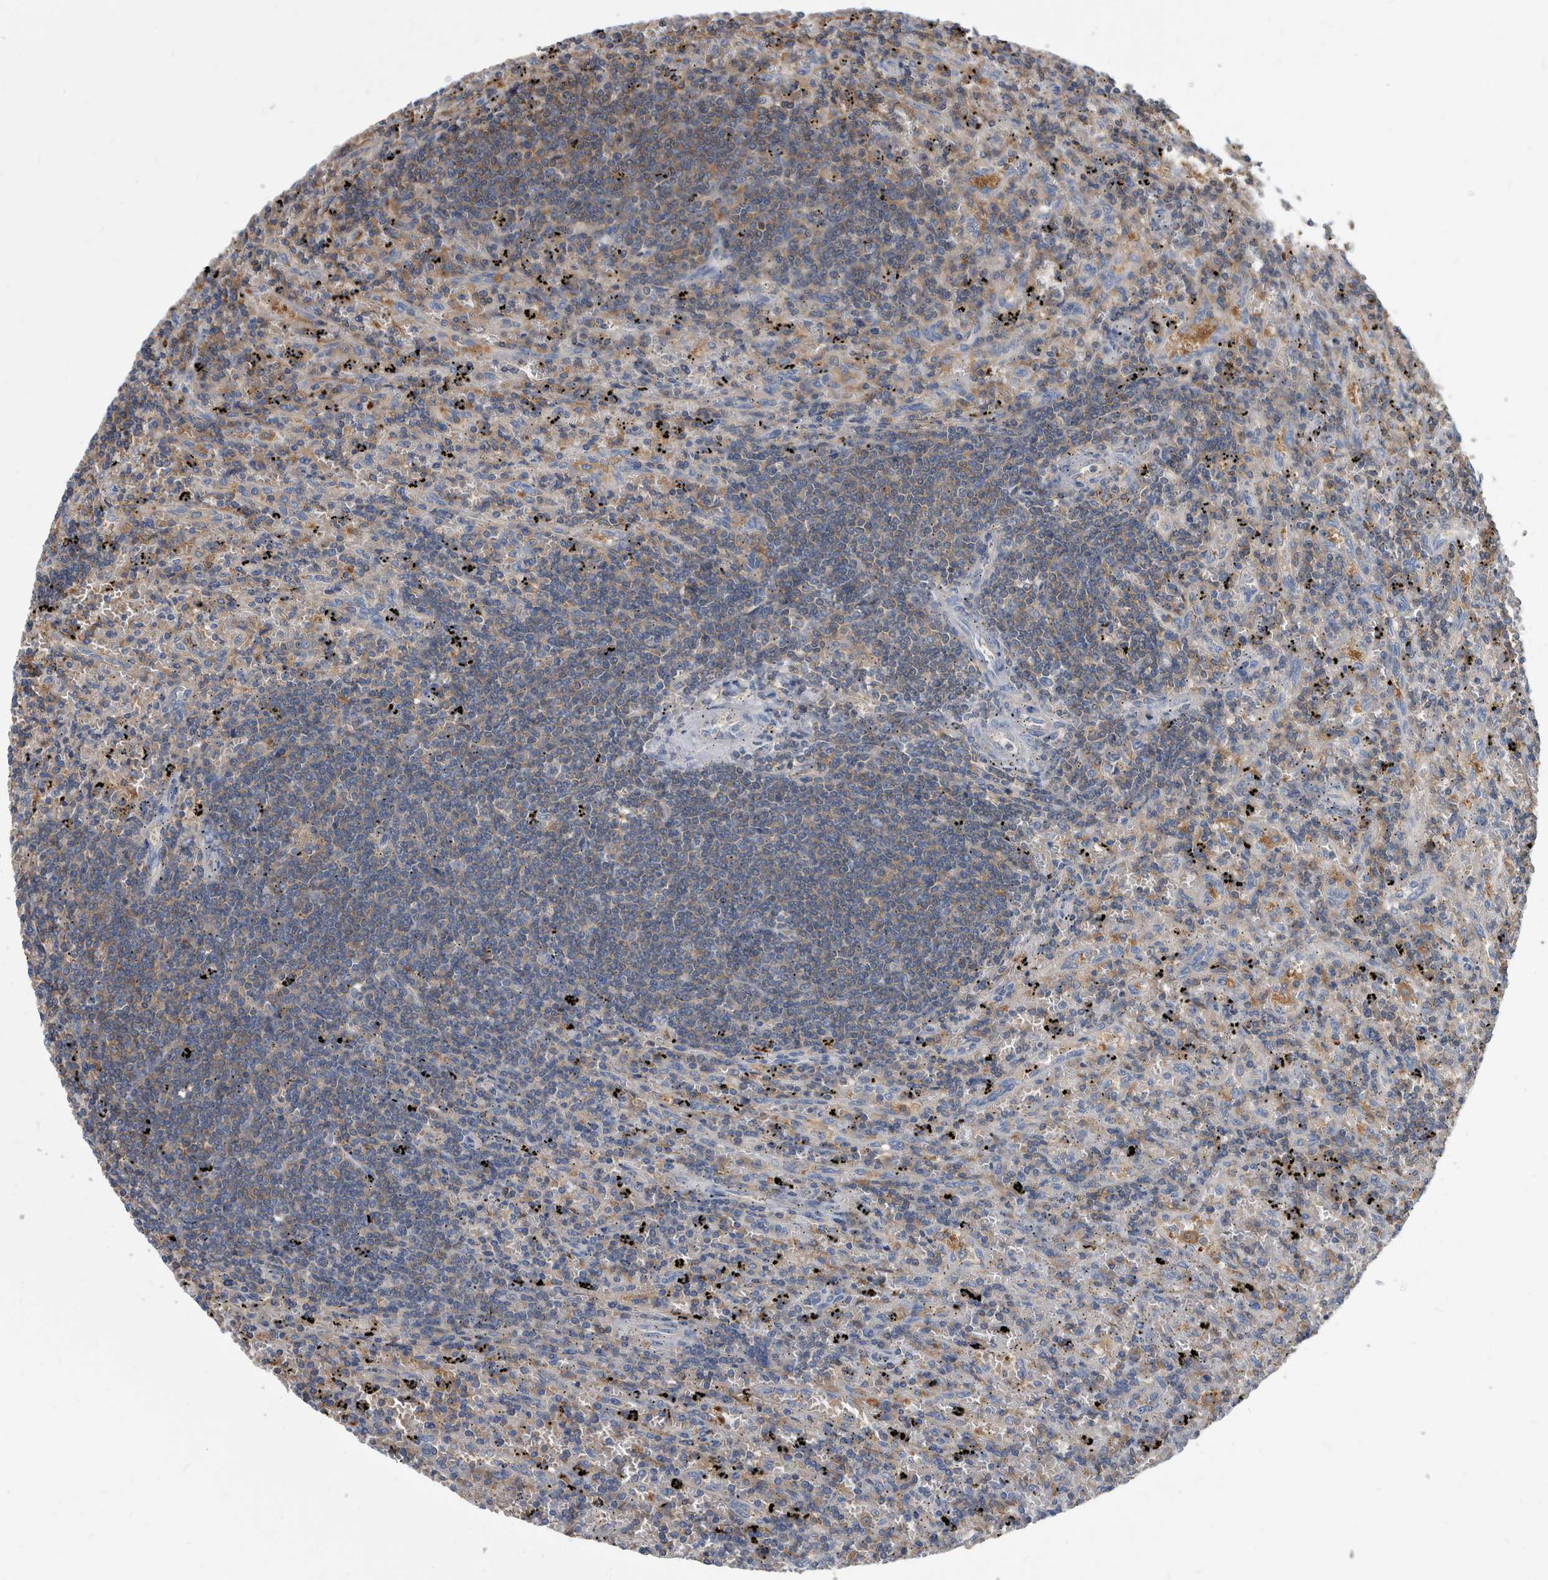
{"staining": {"intensity": "weak", "quantity": "25%-75%", "location": "cytoplasmic/membranous"}, "tissue": "lymphoma", "cell_type": "Tumor cells", "image_type": "cancer", "snomed": [{"axis": "morphology", "description": "Malignant lymphoma, non-Hodgkin's type, Low grade"}, {"axis": "topography", "description": "Spleen"}], "caption": "Protein positivity by immunohistochemistry shows weak cytoplasmic/membranous positivity in about 25%-75% of tumor cells in malignant lymphoma, non-Hodgkin's type (low-grade). (Stains: DAB (3,3'-diaminobenzidine) in brown, nuclei in blue, Microscopy: brightfield microscopy at high magnification).", "gene": "APEH", "patient": {"sex": "male", "age": 76}}